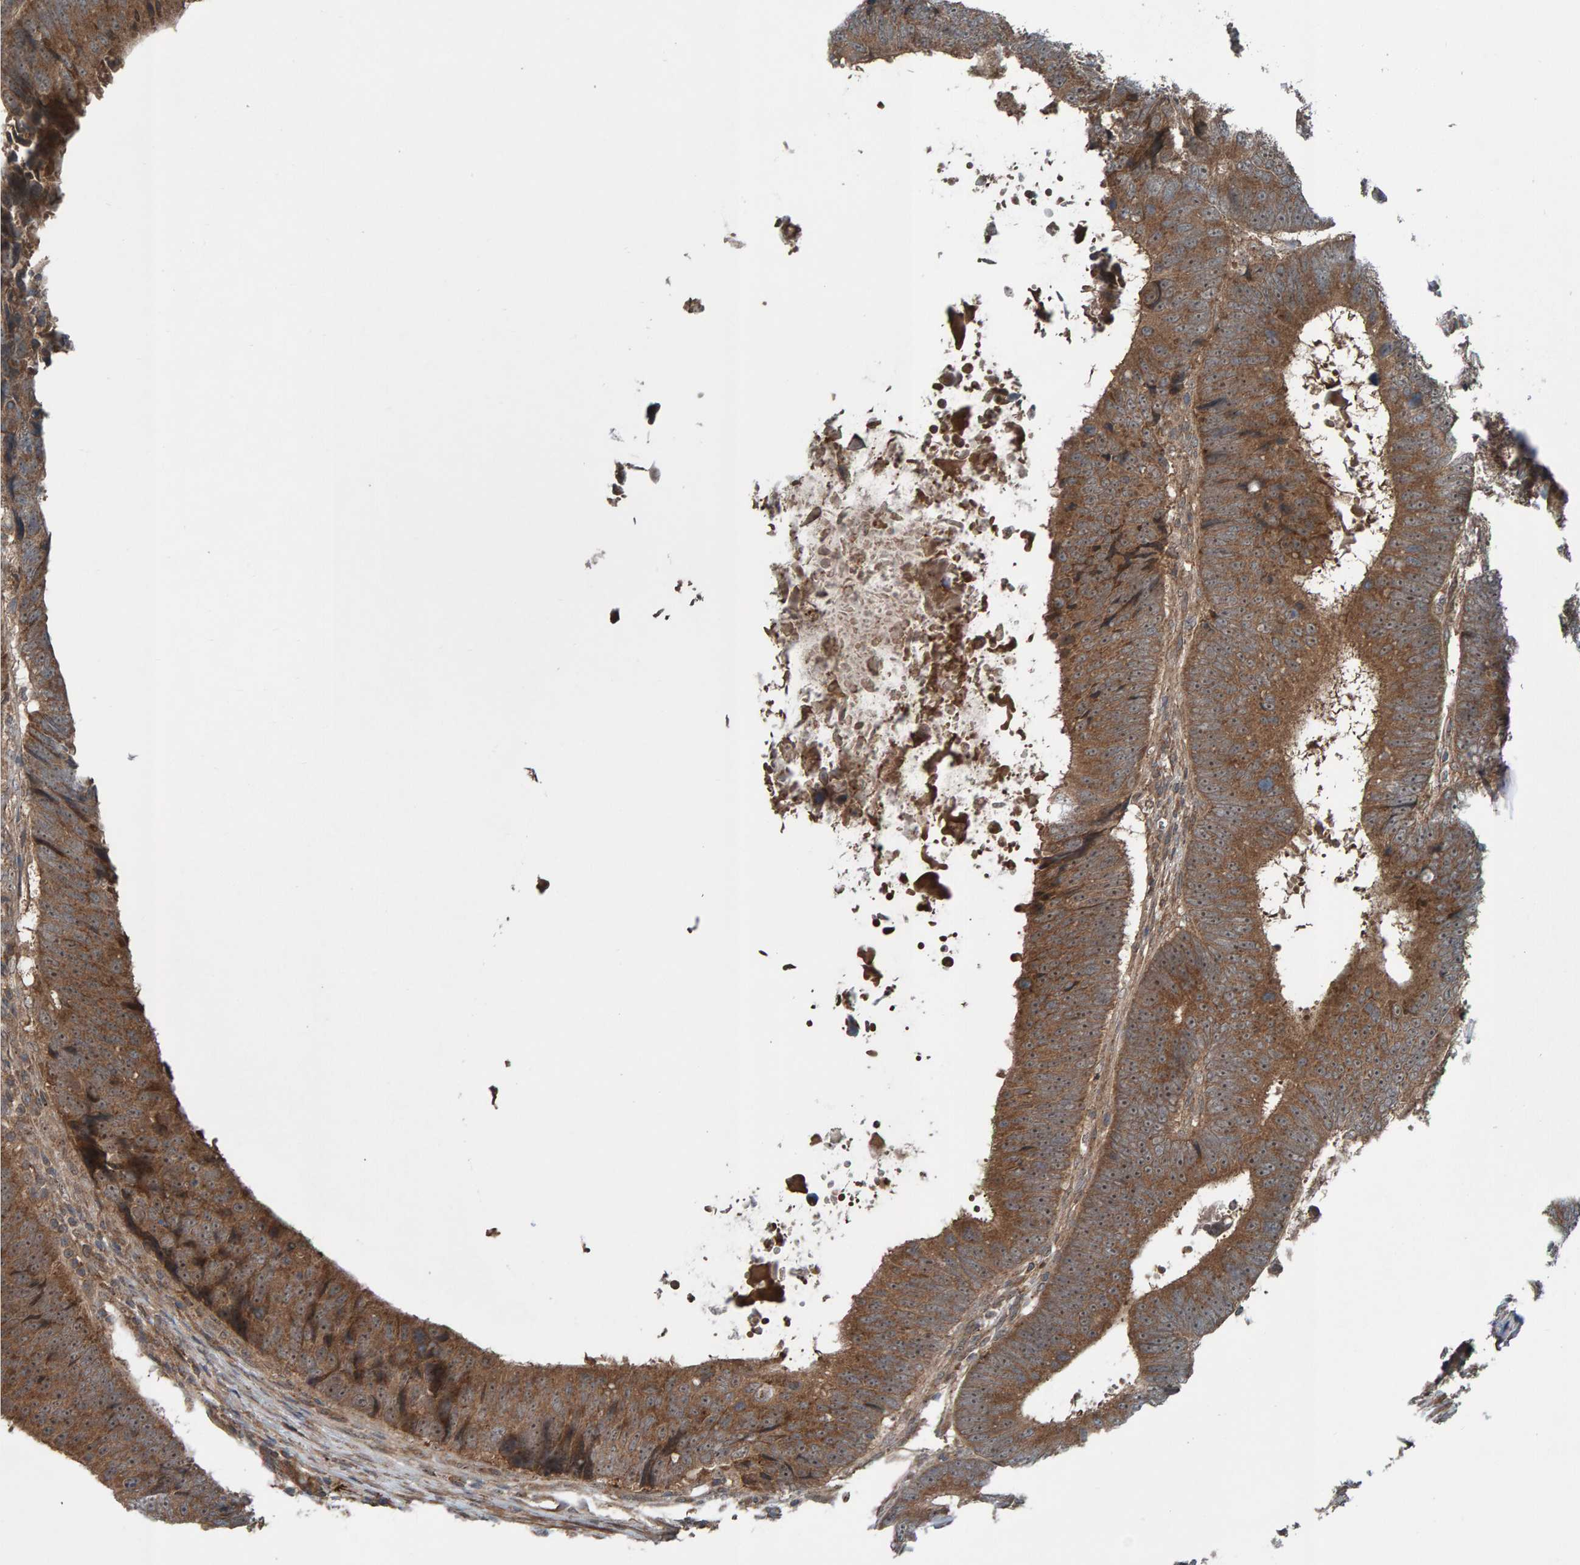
{"staining": {"intensity": "moderate", "quantity": ">75%", "location": "cytoplasmic/membranous"}, "tissue": "colorectal cancer", "cell_type": "Tumor cells", "image_type": "cancer", "snomed": [{"axis": "morphology", "description": "Adenocarcinoma, NOS"}, {"axis": "topography", "description": "Colon"}], "caption": "Immunohistochemical staining of human adenocarcinoma (colorectal) reveals moderate cytoplasmic/membranous protein staining in approximately >75% of tumor cells.", "gene": "CUEDC1", "patient": {"sex": "male", "age": 56}}